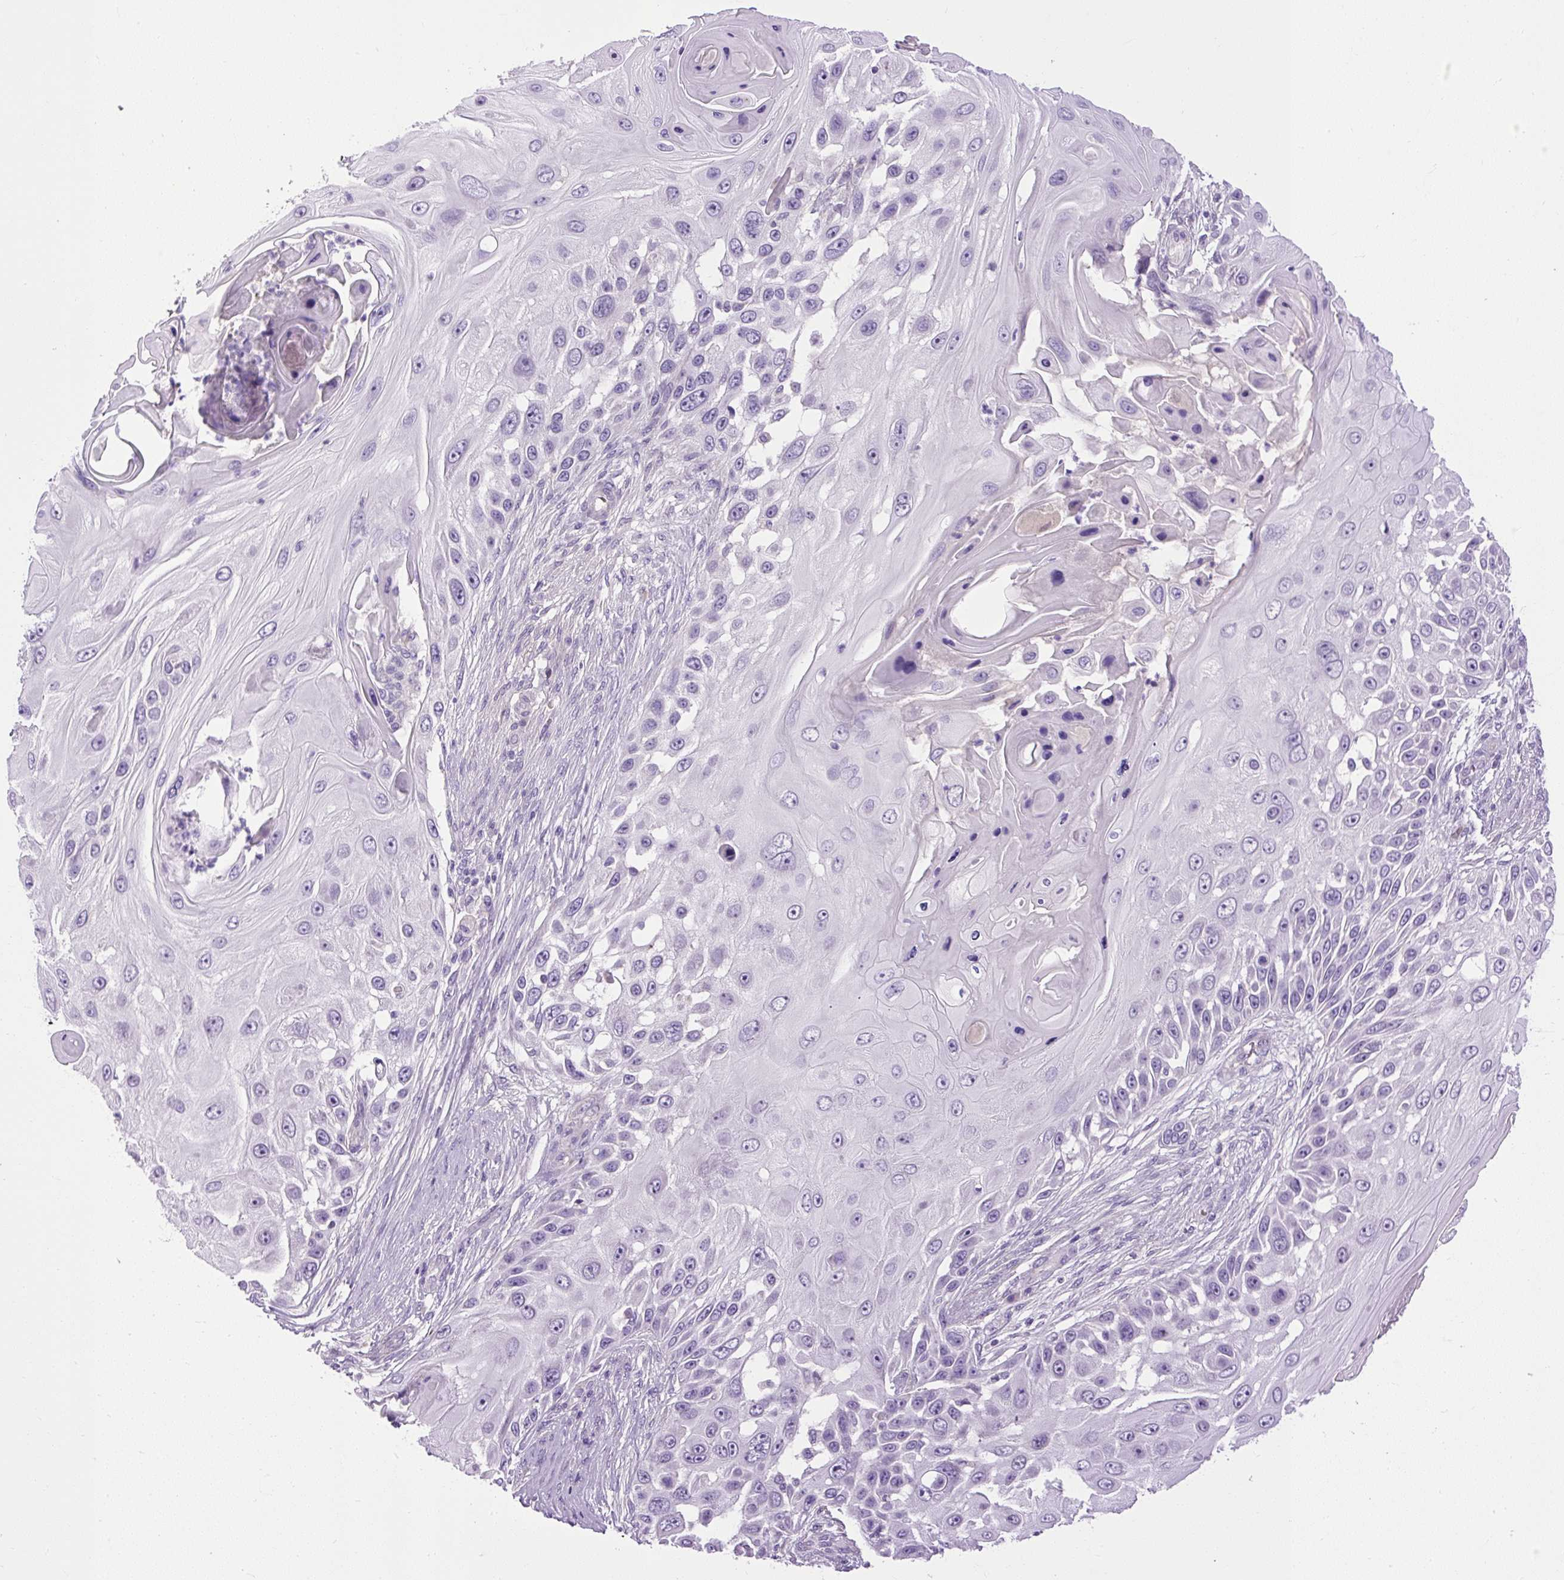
{"staining": {"intensity": "negative", "quantity": "none", "location": "none"}, "tissue": "skin cancer", "cell_type": "Tumor cells", "image_type": "cancer", "snomed": [{"axis": "morphology", "description": "Squamous cell carcinoma, NOS"}, {"axis": "topography", "description": "Skin"}], "caption": "Tumor cells show no significant protein staining in skin cancer (squamous cell carcinoma). The staining was performed using DAB (3,3'-diaminobenzidine) to visualize the protein expression in brown, while the nuclei were stained in blue with hematoxylin (Magnification: 20x).", "gene": "VWA7", "patient": {"sex": "female", "age": 44}}